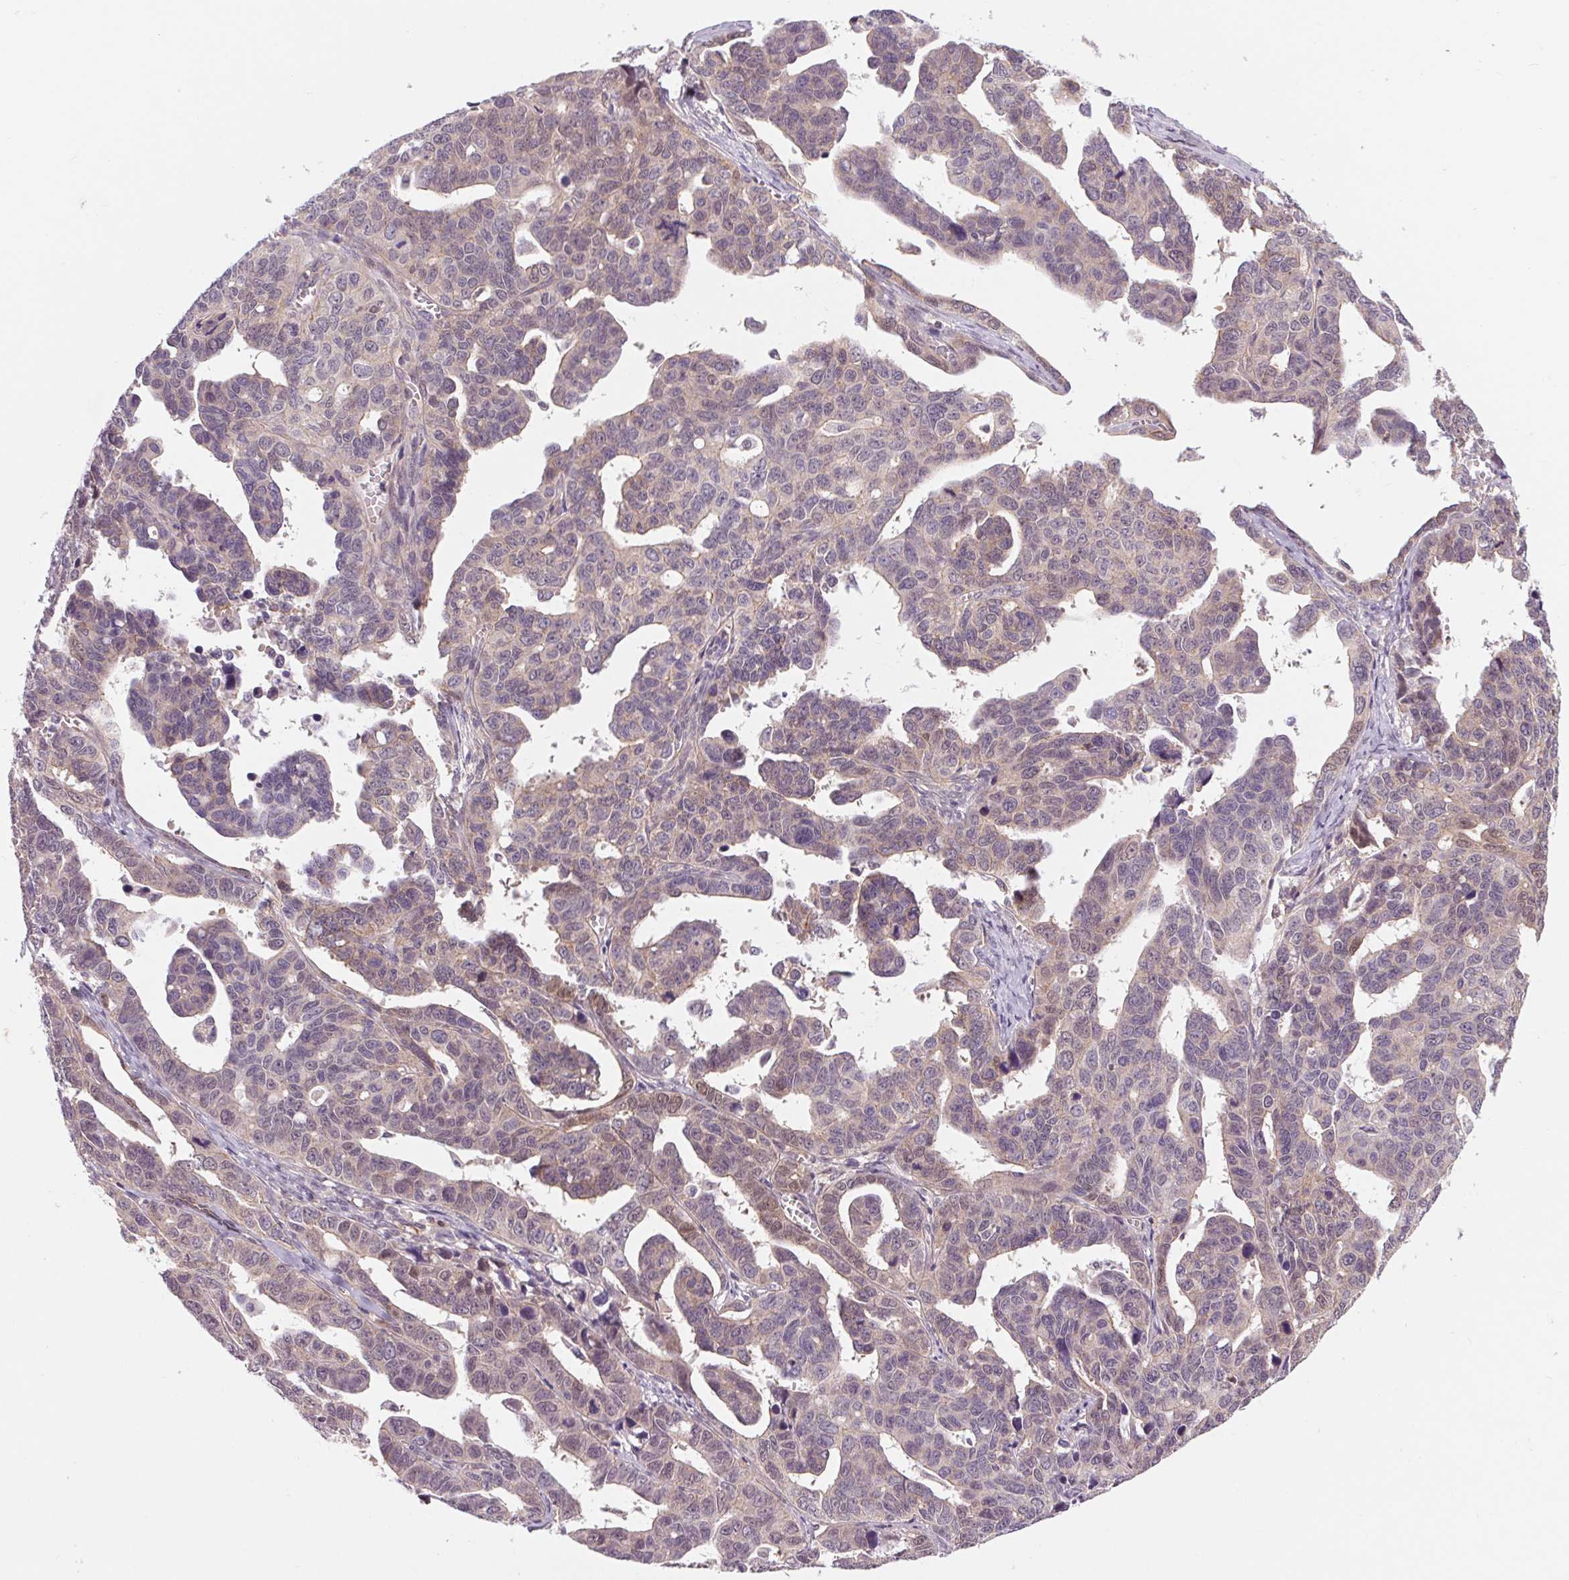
{"staining": {"intensity": "weak", "quantity": "<25%", "location": "cytoplasmic/membranous"}, "tissue": "ovarian cancer", "cell_type": "Tumor cells", "image_type": "cancer", "snomed": [{"axis": "morphology", "description": "Cystadenocarcinoma, serous, NOS"}, {"axis": "topography", "description": "Ovary"}], "caption": "The photomicrograph reveals no staining of tumor cells in ovarian cancer (serous cystadenocarcinoma). (DAB (3,3'-diaminobenzidine) IHC, high magnification).", "gene": "SH3RF2", "patient": {"sex": "female", "age": 69}}